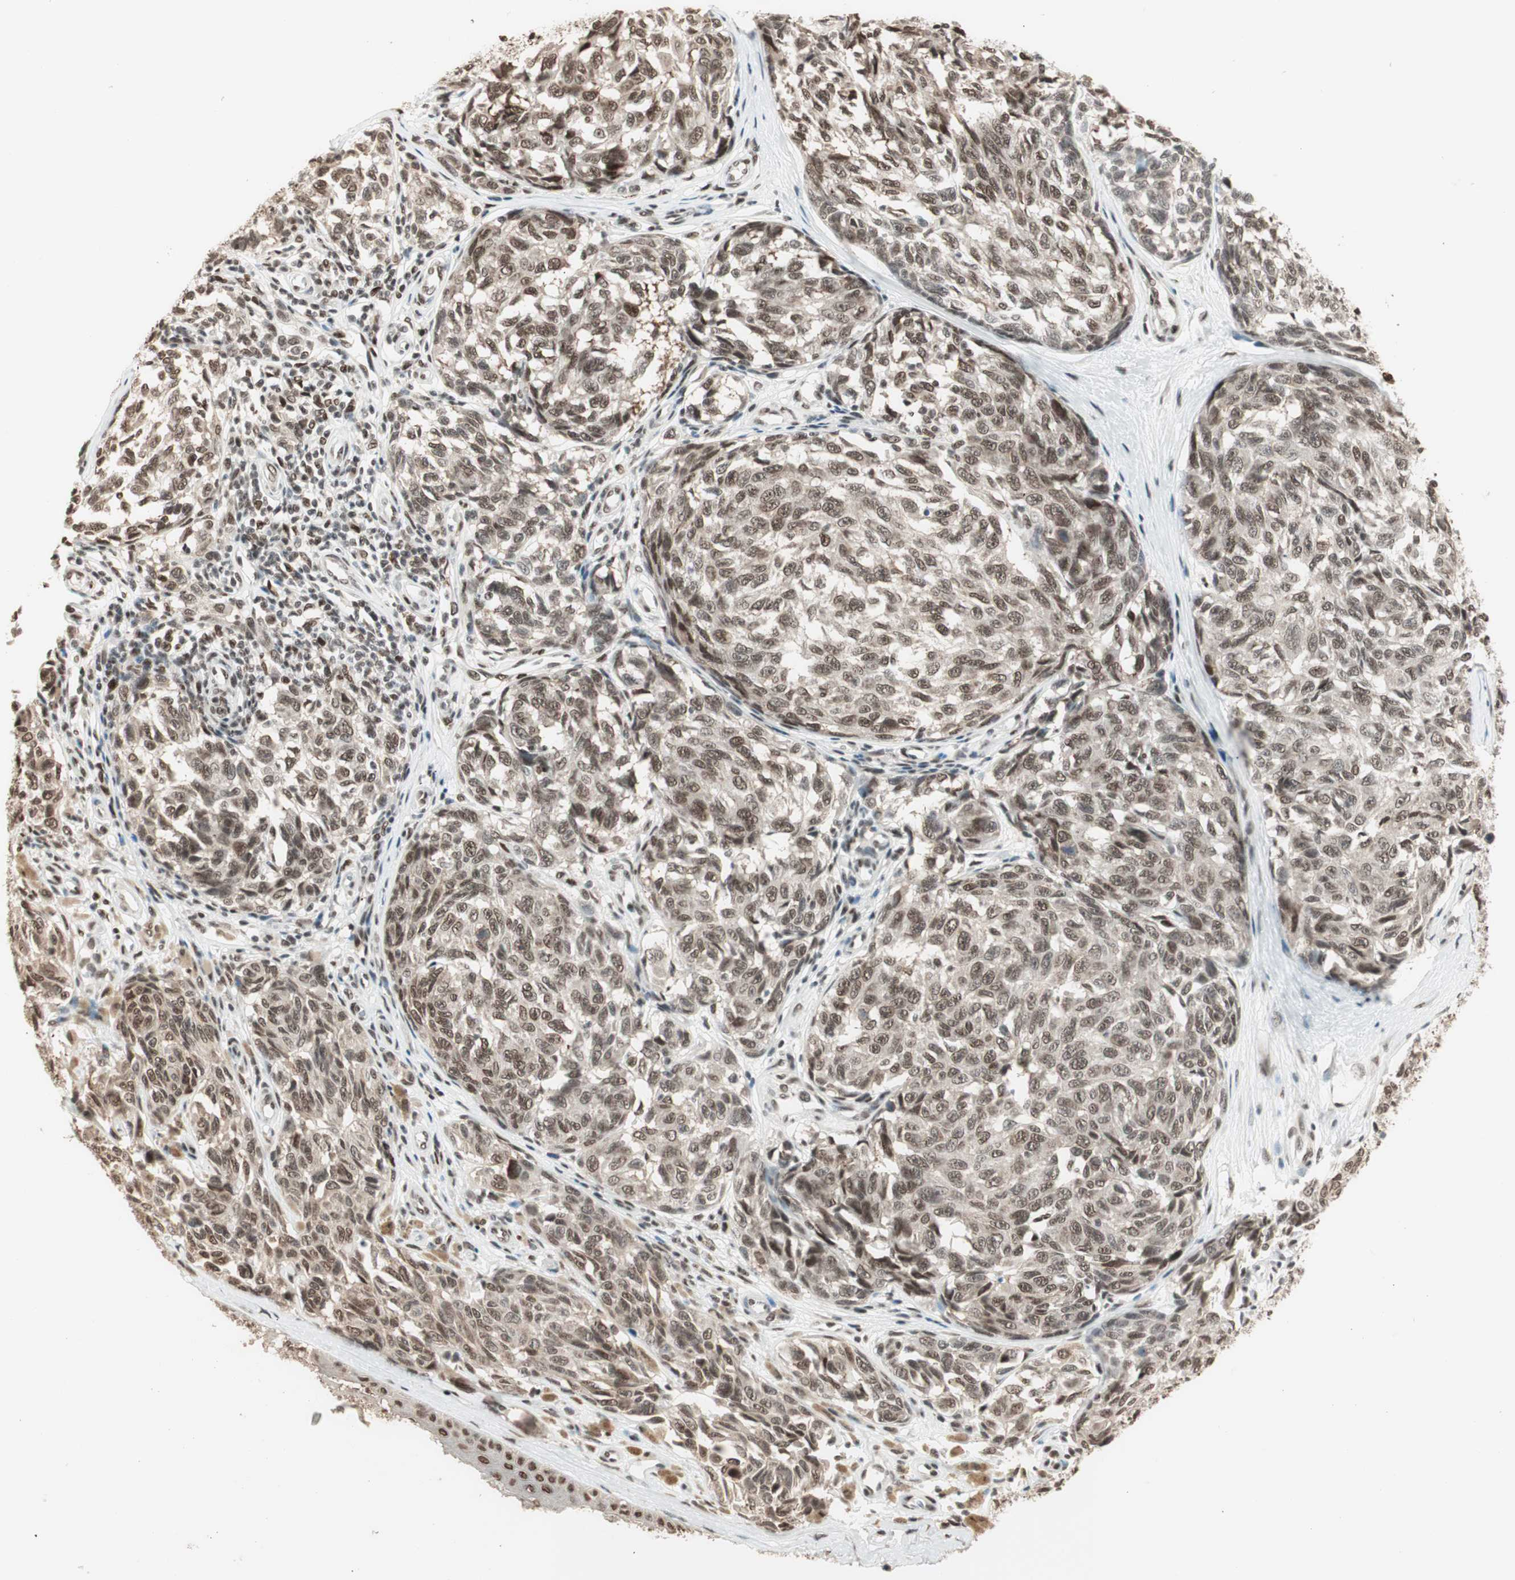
{"staining": {"intensity": "moderate", "quantity": ">75%", "location": "nuclear"}, "tissue": "melanoma", "cell_type": "Tumor cells", "image_type": "cancer", "snomed": [{"axis": "morphology", "description": "Malignant melanoma, NOS"}, {"axis": "topography", "description": "Skin"}], "caption": "Immunohistochemical staining of malignant melanoma displays medium levels of moderate nuclear positivity in about >75% of tumor cells. (brown staining indicates protein expression, while blue staining denotes nuclei).", "gene": "SMARCE1", "patient": {"sex": "female", "age": 64}}